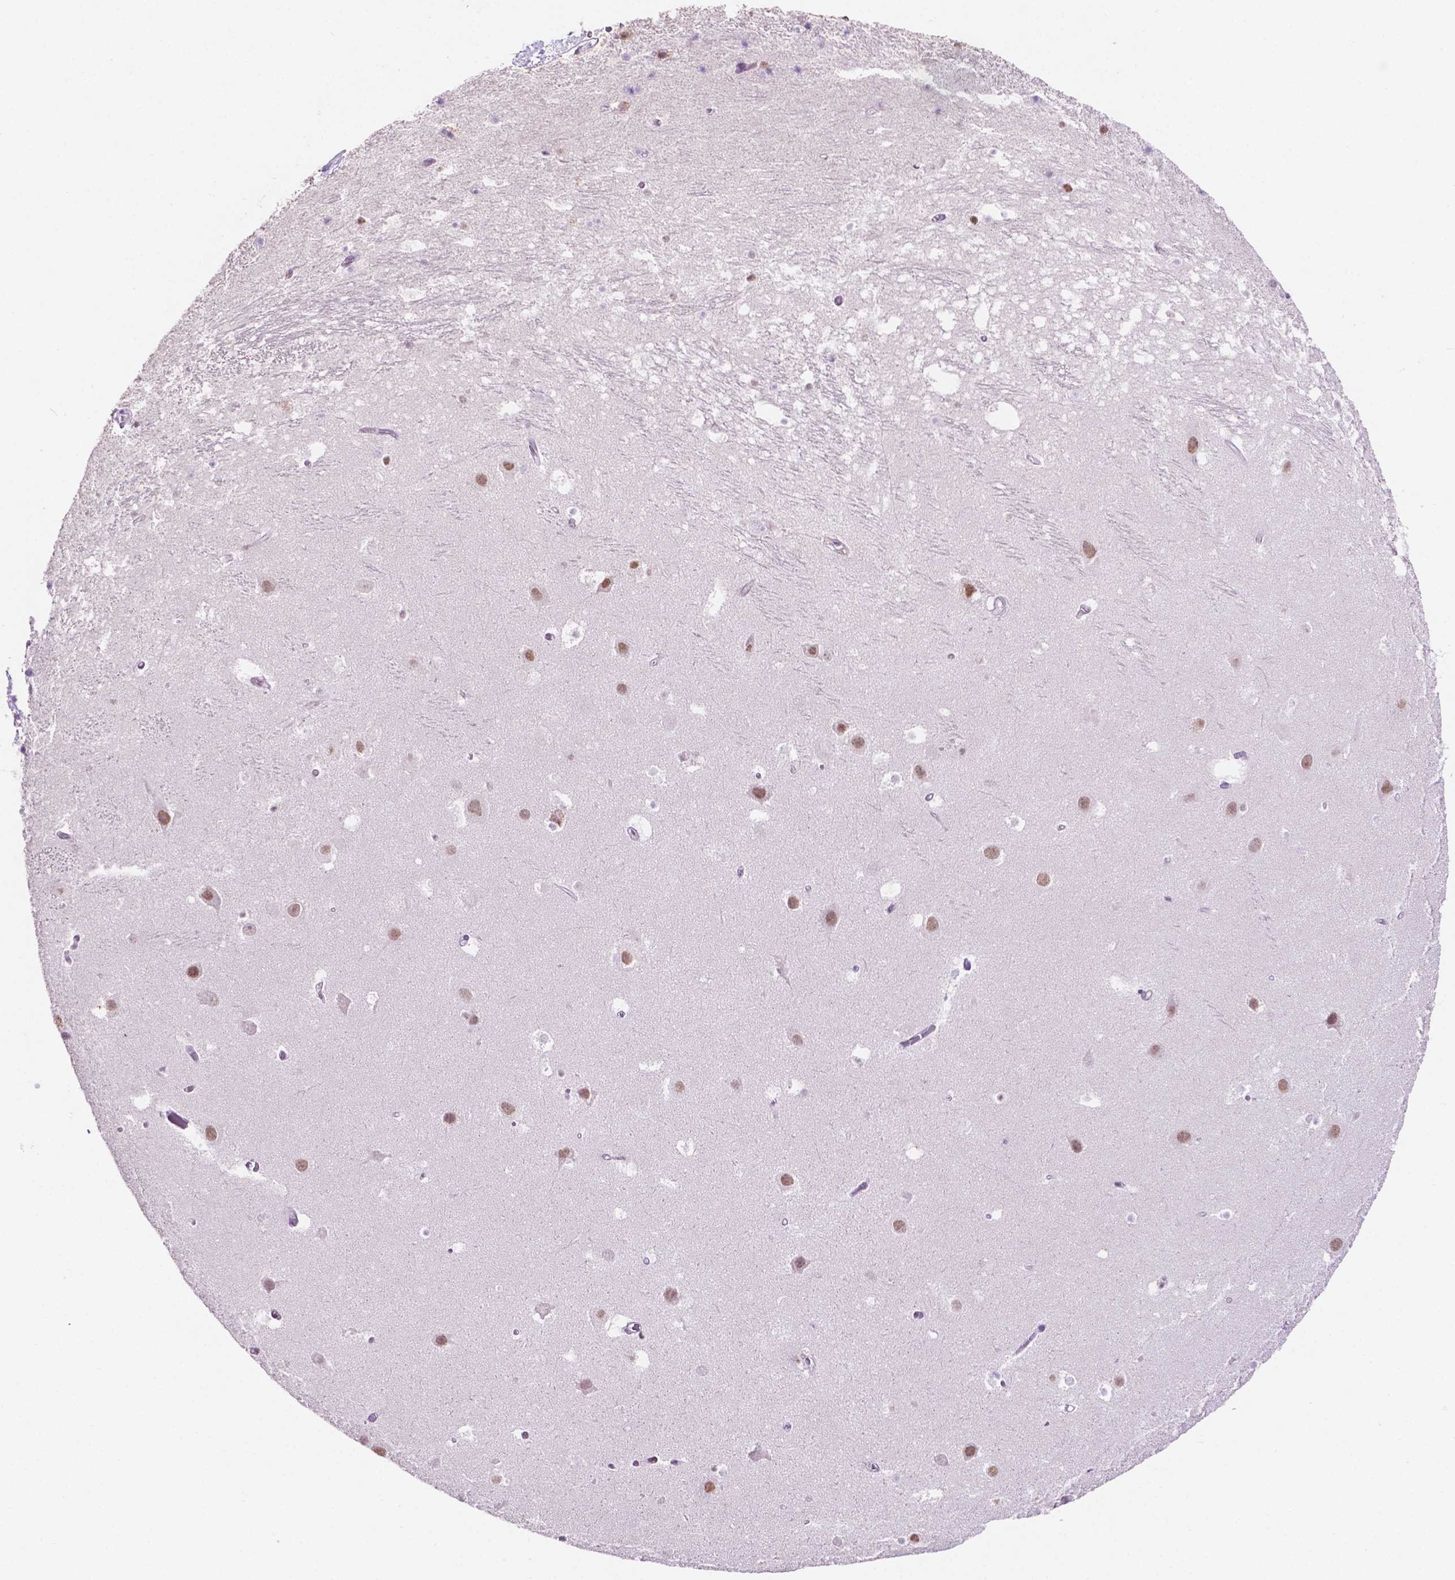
{"staining": {"intensity": "moderate", "quantity": "<25%", "location": "nuclear"}, "tissue": "hippocampus", "cell_type": "Glial cells", "image_type": "normal", "snomed": [{"axis": "morphology", "description": "Normal tissue, NOS"}, {"axis": "topography", "description": "Hippocampus"}], "caption": "Protein expression analysis of unremarkable hippocampus displays moderate nuclear positivity in approximately <25% of glial cells.", "gene": "PTPN6", "patient": {"sex": "male", "age": 26}}